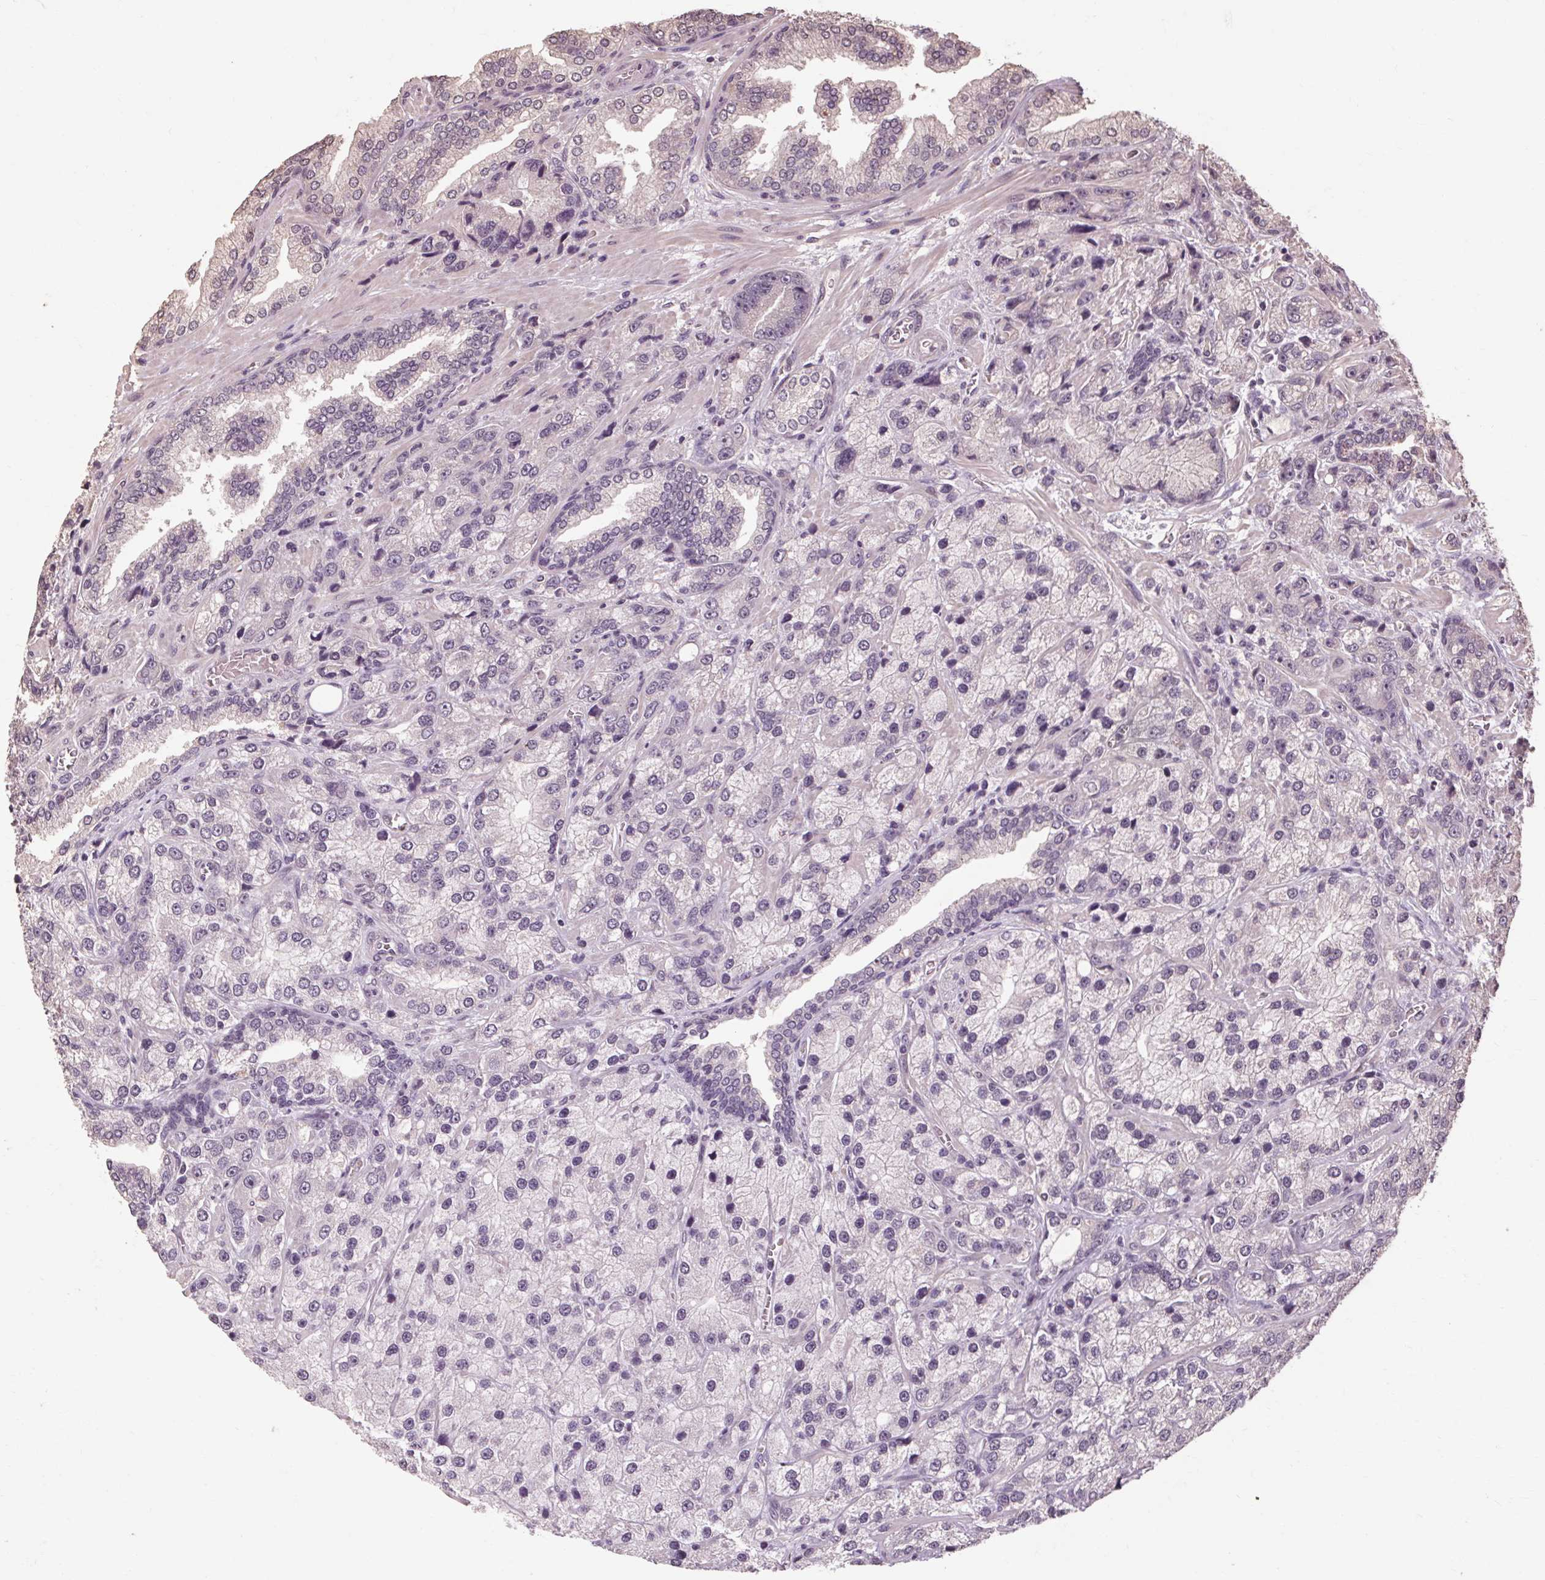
{"staining": {"intensity": "negative", "quantity": "none", "location": "none"}, "tissue": "prostate cancer", "cell_type": "Tumor cells", "image_type": "cancer", "snomed": [{"axis": "morphology", "description": "Adenocarcinoma, NOS"}, {"axis": "topography", "description": "Prostate"}], "caption": "Tumor cells are negative for brown protein staining in adenocarcinoma (prostate).", "gene": "POMC", "patient": {"sex": "male", "age": 63}}